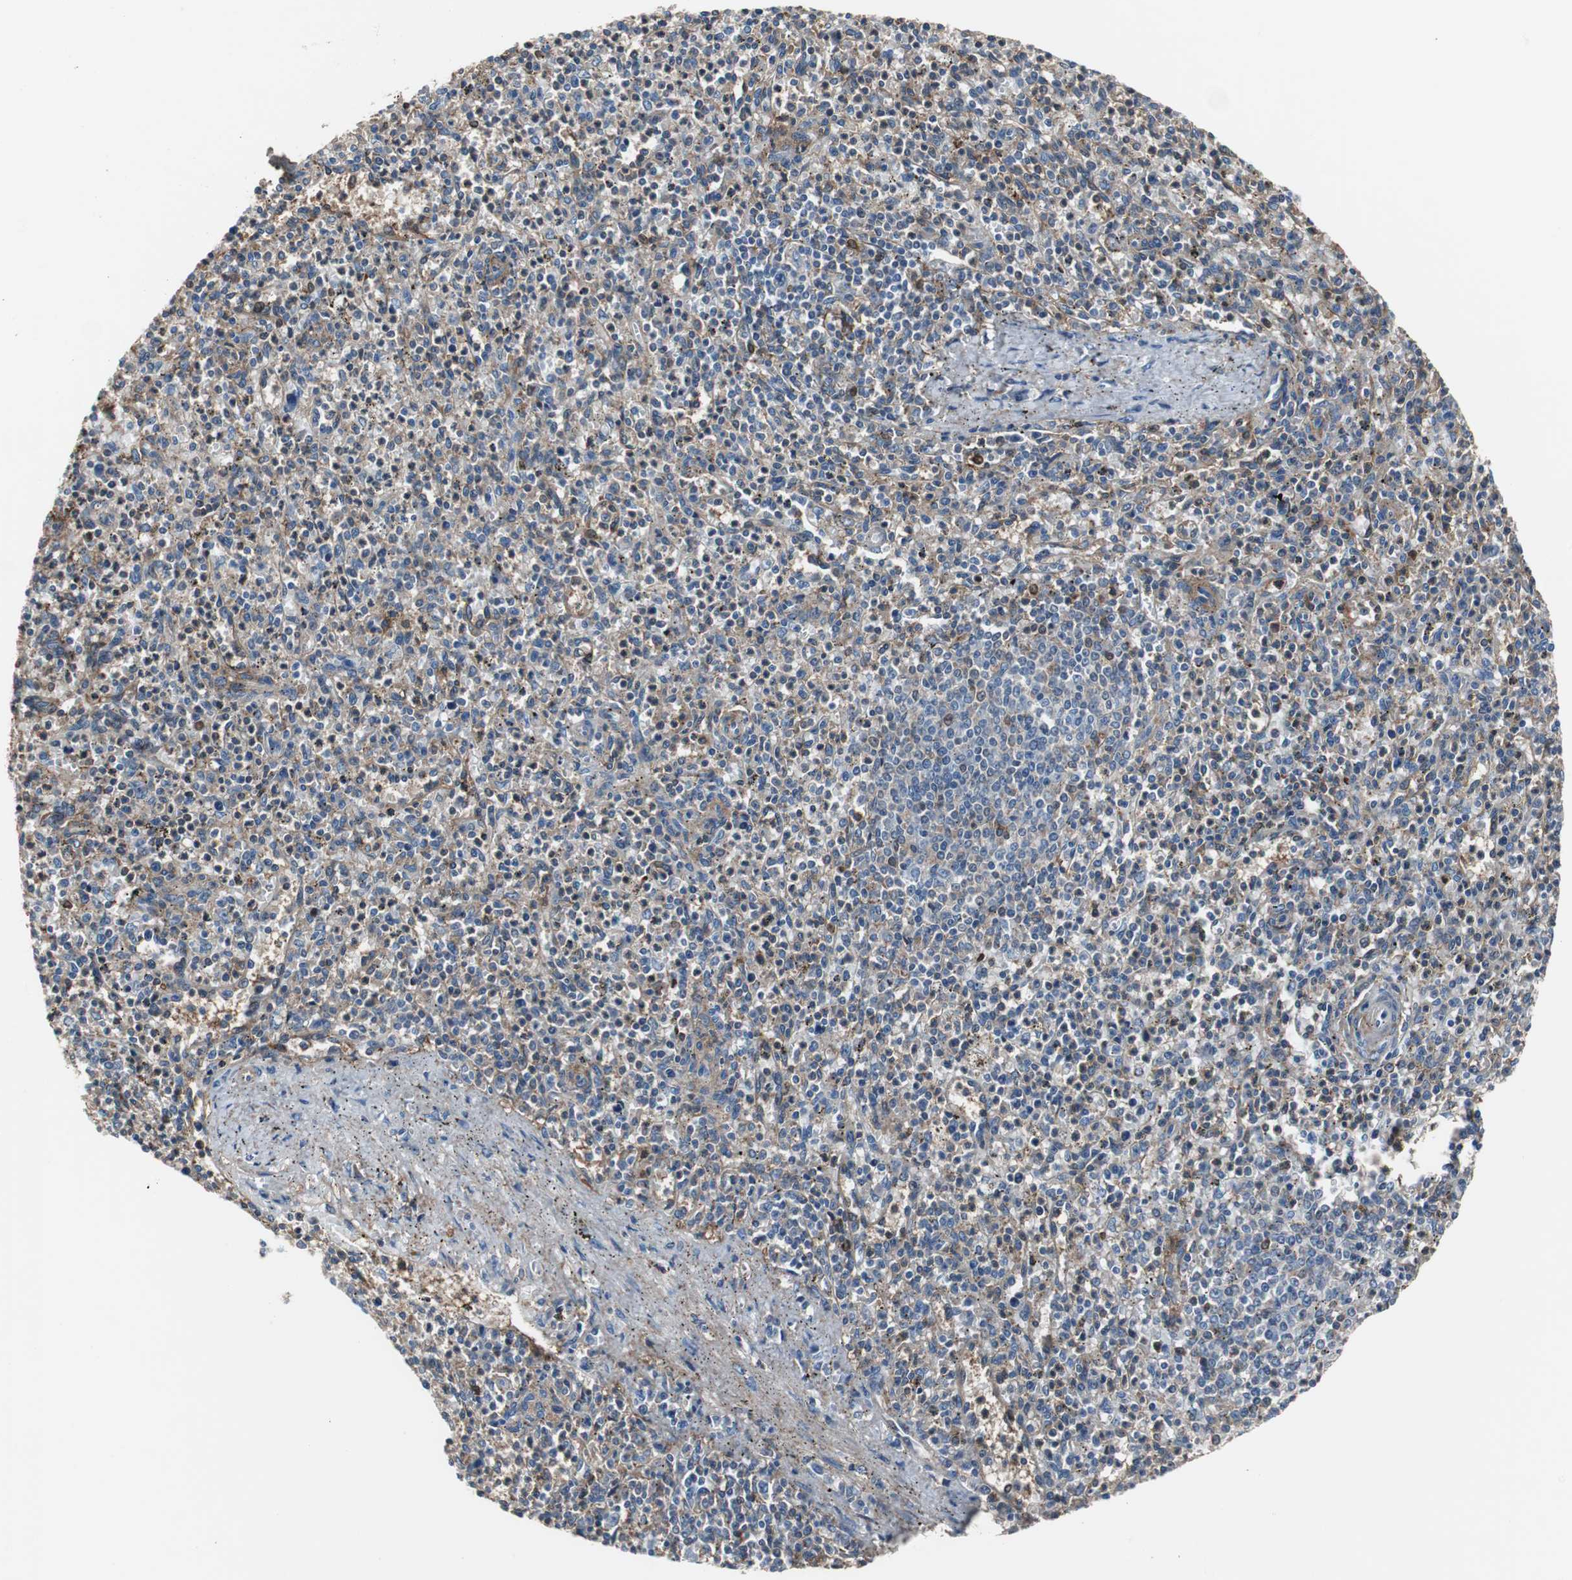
{"staining": {"intensity": "weak", "quantity": "<25%", "location": "cytoplasmic/membranous"}, "tissue": "spleen", "cell_type": "Cells in red pulp", "image_type": "normal", "snomed": [{"axis": "morphology", "description": "Normal tissue, NOS"}, {"axis": "topography", "description": "Spleen"}], "caption": "IHC of benign human spleen exhibits no staining in cells in red pulp.", "gene": "ANXA4", "patient": {"sex": "male", "age": 72}}